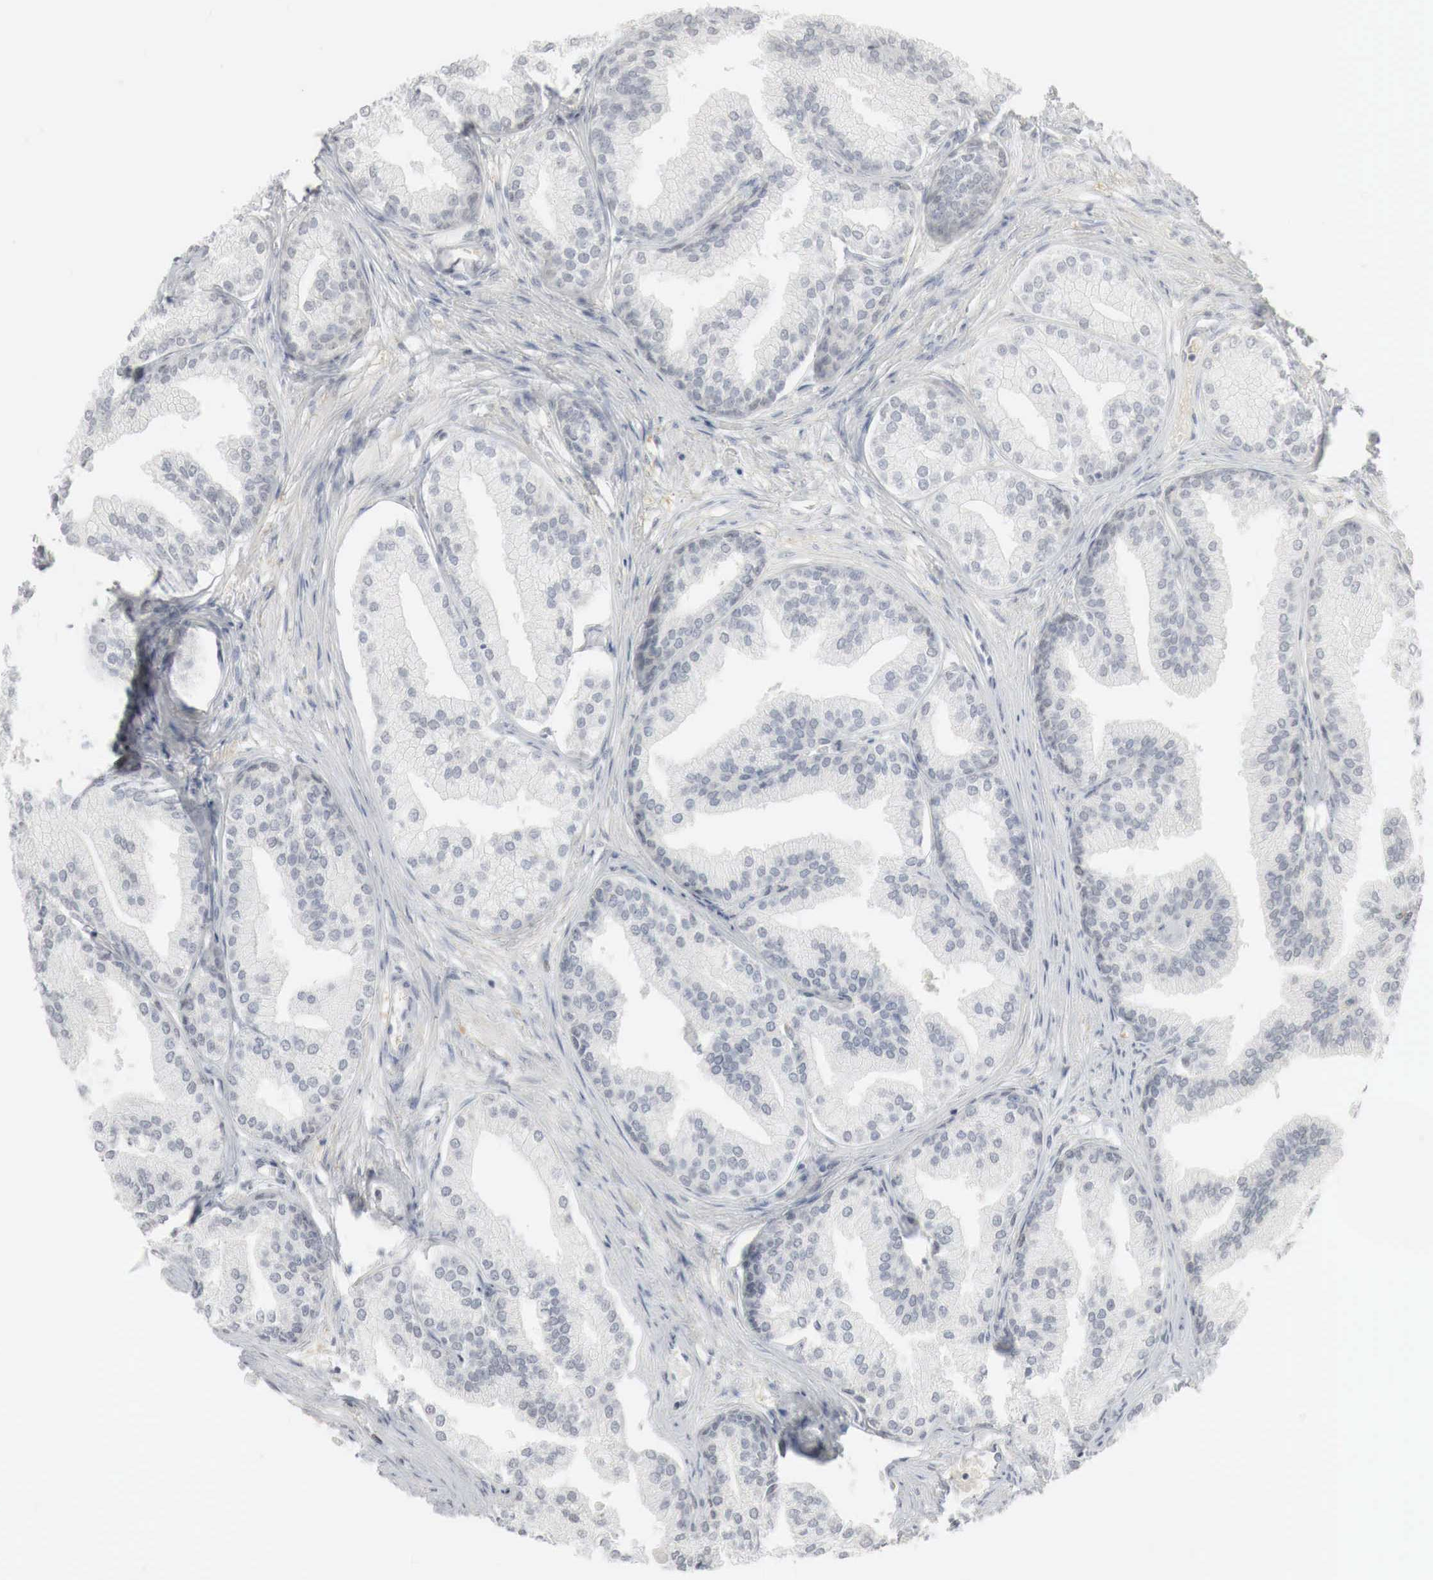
{"staining": {"intensity": "weak", "quantity": "25%-75%", "location": "cytoplasmic/membranous,nuclear"}, "tissue": "prostate", "cell_type": "Glandular cells", "image_type": "normal", "snomed": [{"axis": "morphology", "description": "Normal tissue, NOS"}, {"axis": "topography", "description": "Prostate"}], "caption": "Immunohistochemistry staining of benign prostate, which displays low levels of weak cytoplasmic/membranous,nuclear expression in about 25%-75% of glandular cells indicating weak cytoplasmic/membranous,nuclear protein positivity. The staining was performed using DAB (brown) for protein detection and nuclei were counterstained in hematoxylin (blue).", "gene": "MYC", "patient": {"sex": "male", "age": 68}}